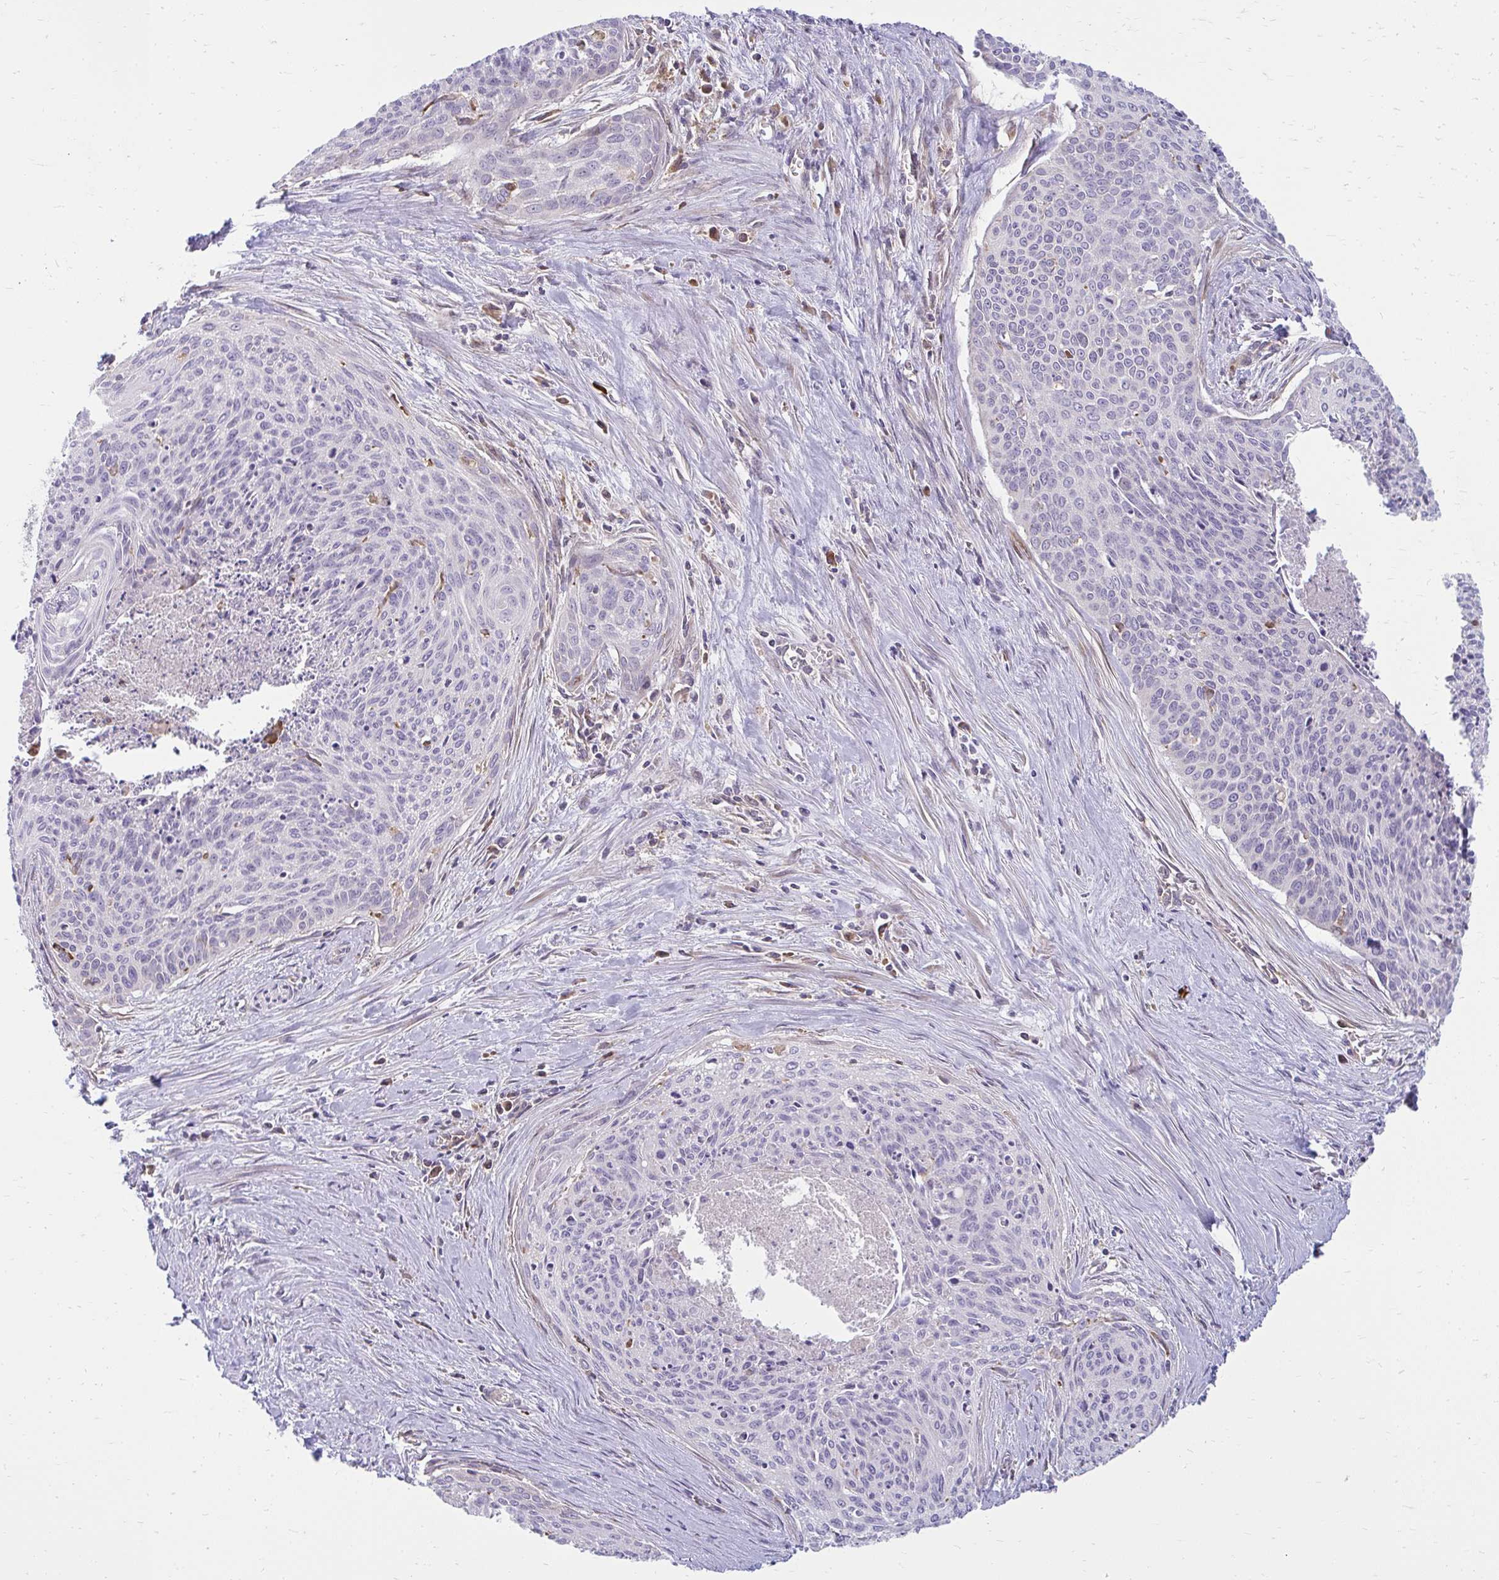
{"staining": {"intensity": "negative", "quantity": "none", "location": "none"}, "tissue": "cervical cancer", "cell_type": "Tumor cells", "image_type": "cancer", "snomed": [{"axis": "morphology", "description": "Squamous cell carcinoma, NOS"}, {"axis": "topography", "description": "Cervix"}], "caption": "This photomicrograph is of squamous cell carcinoma (cervical) stained with IHC to label a protein in brown with the nuclei are counter-stained blue. There is no expression in tumor cells.", "gene": "ASAP1", "patient": {"sex": "female", "age": 55}}